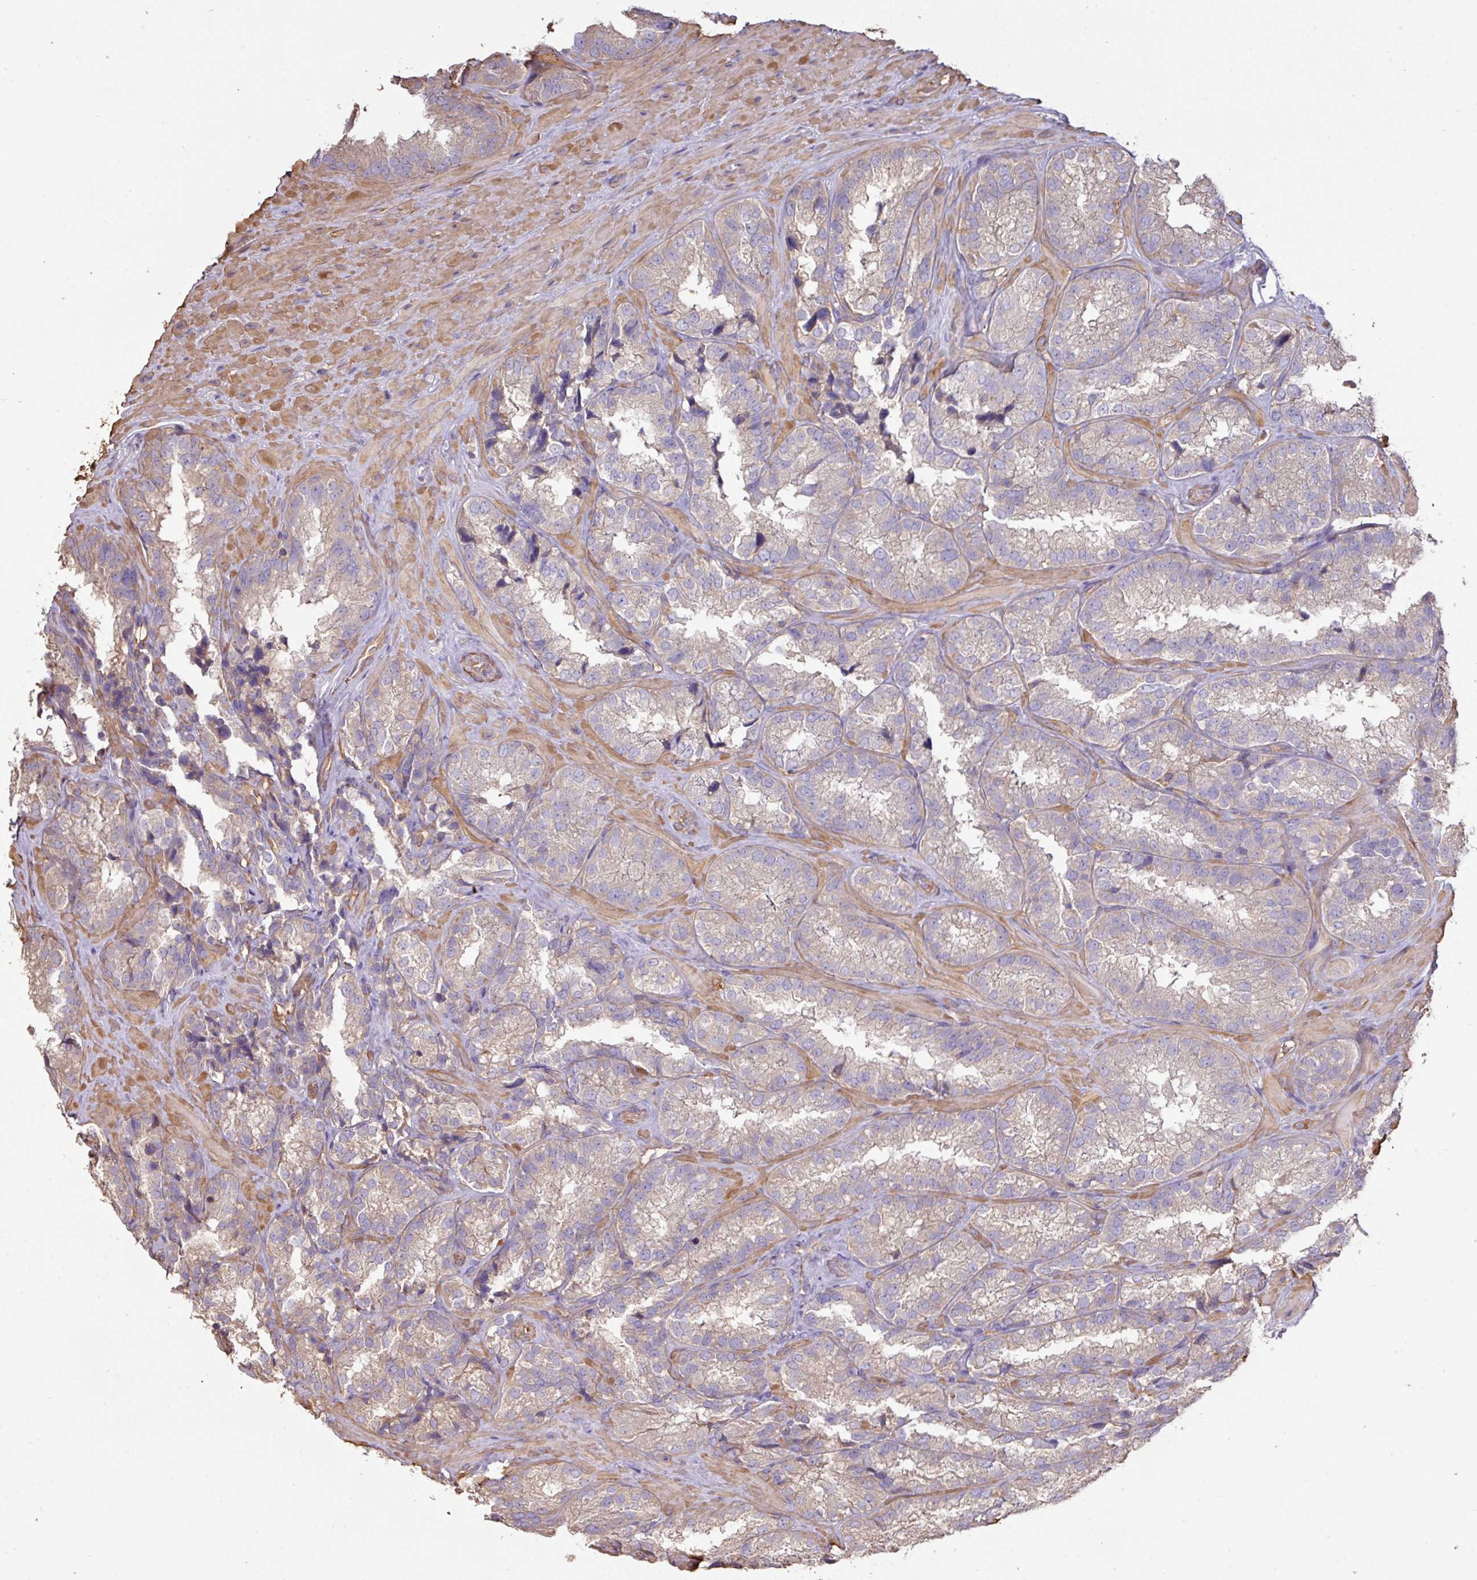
{"staining": {"intensity": "weak", "quantity": "25%-75%", "location": "cytoplasmic/membranous"}, "tissue": "seminal vesicle", "cell_type": "Glandular cells", "image_type": "normal", "snomed": [{"axis": "morphology", "description": "Normal tissue, NOS"}, {"axis": "topography", "description": "Seminal veicle"}], "caption": "IHC photomicrograph of normal seminal vesicle: human seminal vesicle stained using immunohistochemistry displays low levels of weak protein expression localized specifically in the cytoplasmic/membranous of glandular cells, appearing as a cytoplasmic/membranous brown color.", "gene": "CALML4", "patient": {"sex": "male", "age": 58}}